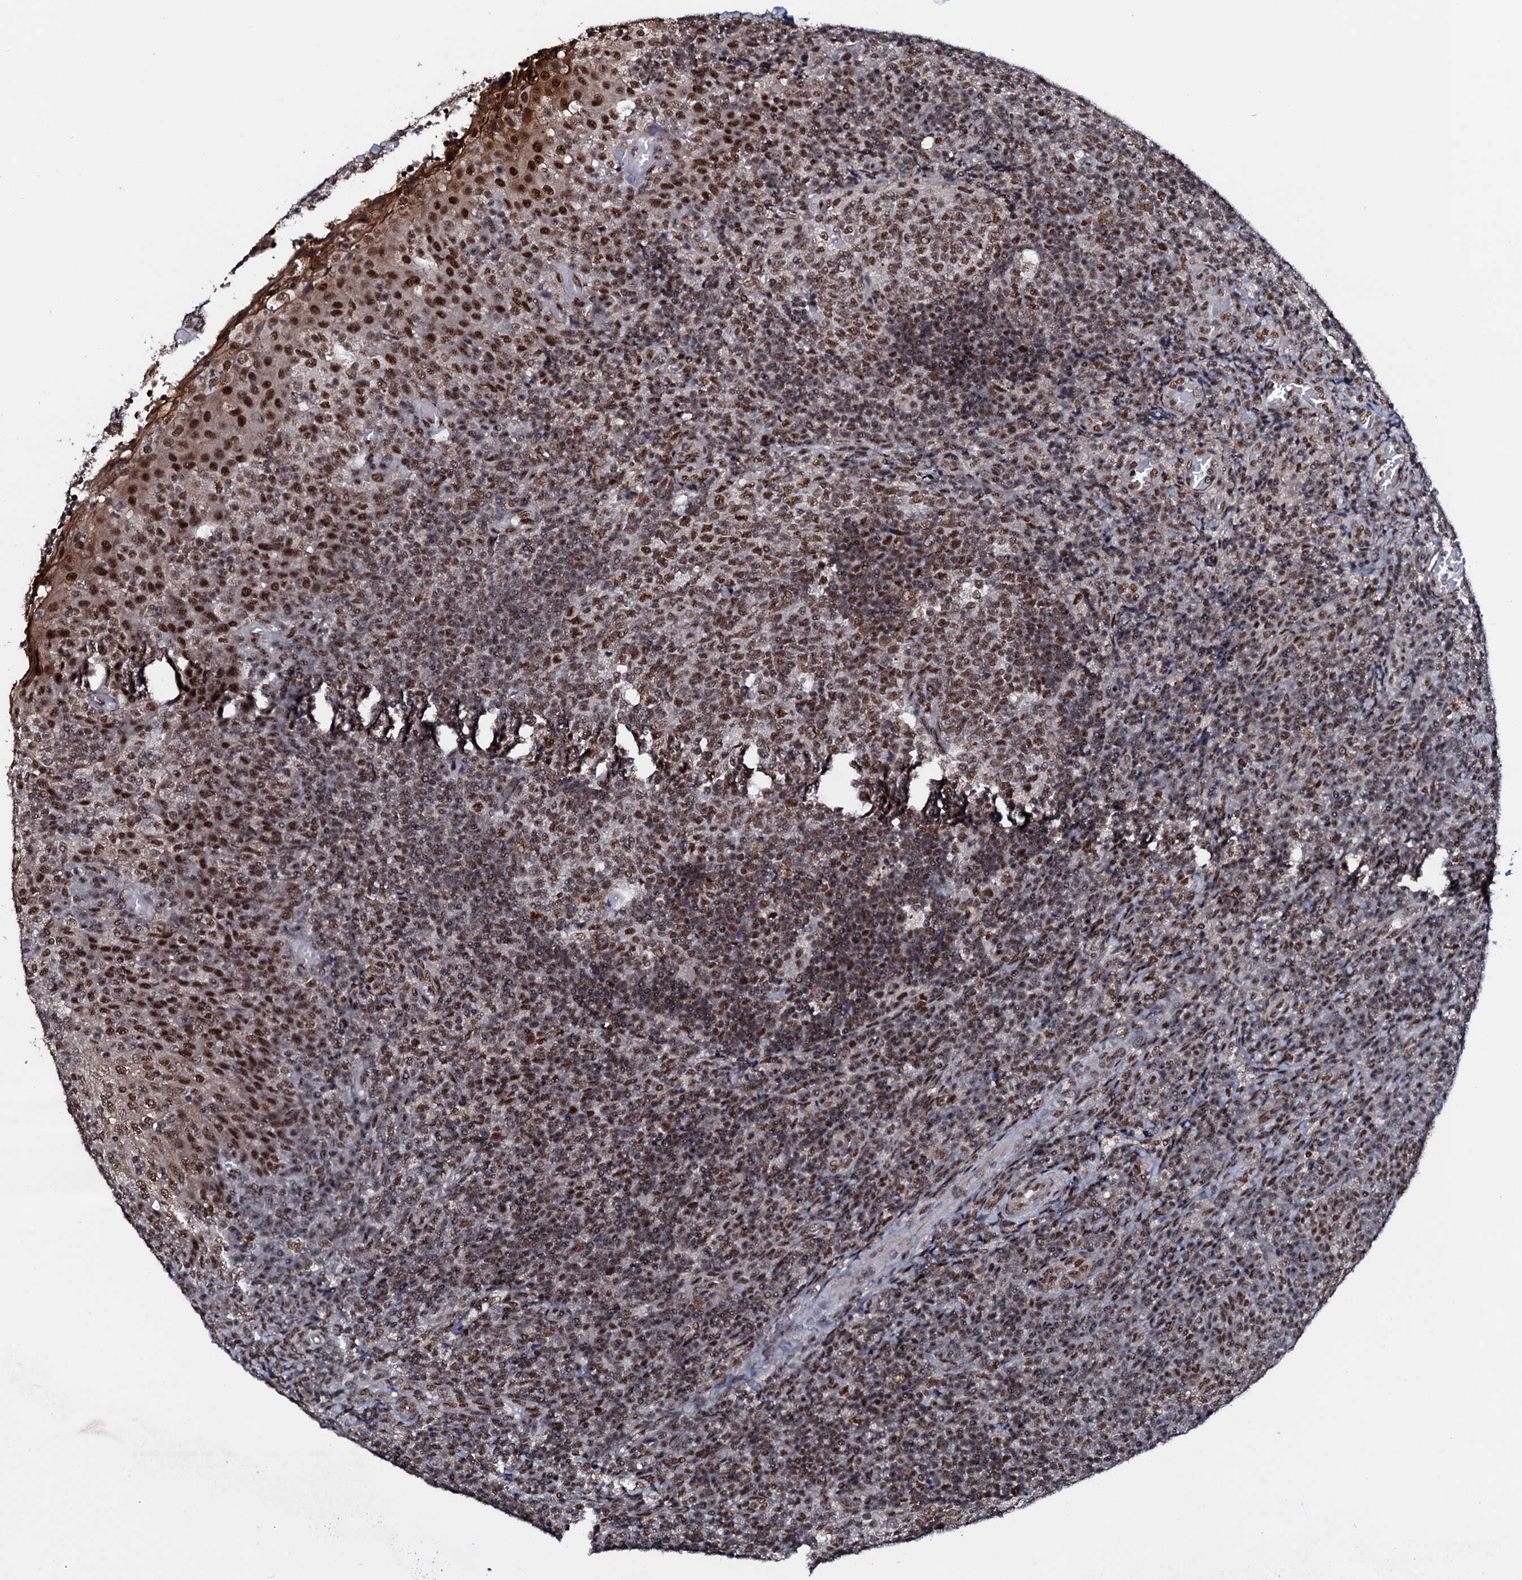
{"staining": {"intensity": "moderate", "quantity": ">75%", "location": "nuclear"}, "tissue": "tonsil", "cell_type": "Germinal center cells", "image_type": "normal", "snomed": [{"axis": "morphology", "description": "Normal tissue, NOS"}, {"axis": "topography", "description": "Tonsil"}], "caption": "Protein staining displays moderate nuclear expression in approximately >75% of germinal center cells in unremarkable tonsil. Using DAB (brown) and hematoxylin (blue) stains, captured at high magnification using brightfield microscopy.", "gene": "PRPF18", "patient": {"sex": "female", "age": 19}}